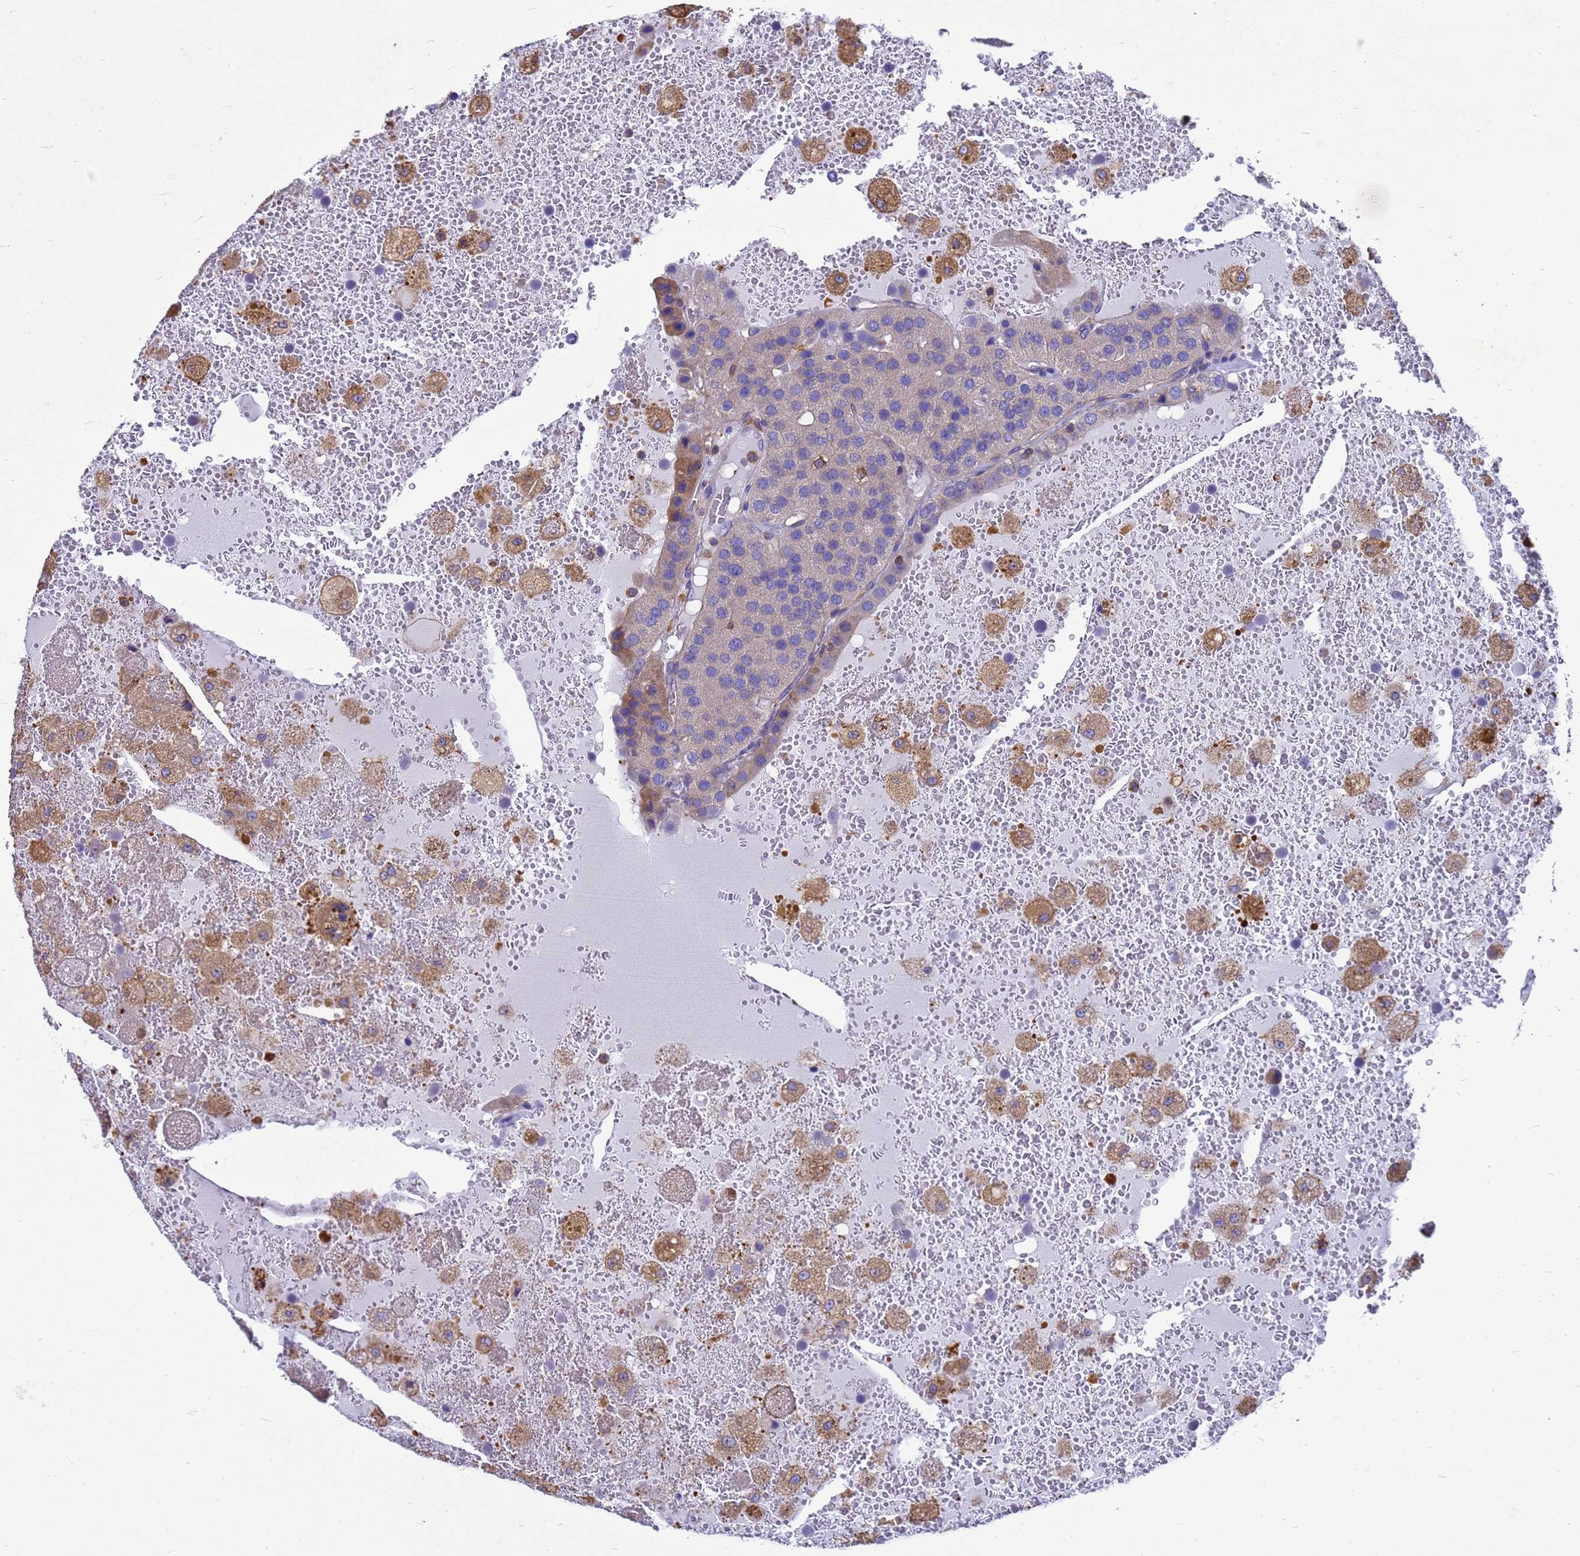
{"staining": {"intensity": "weak", "quantity": "<25%", "location": "cytoplasmic/membranous"}, "tissue": "parathyroid gland", "cell_type": "Glandular cells", "image_type": "normal", "snomed": [{"axis": "morphology", "description": "Normal tissue, NOS"}, {"axis": "morphology", "description": "Adenoma, NOS"}, {"axis": "topography", "description": "Parathyroid gland"}], "caption": "DAB immunohistochemical staining of benign human parathyroid gland displays no significant expression in glandular cells.", "gene": "ZNF235", "patient": {"sex": "female", "age": 86}}